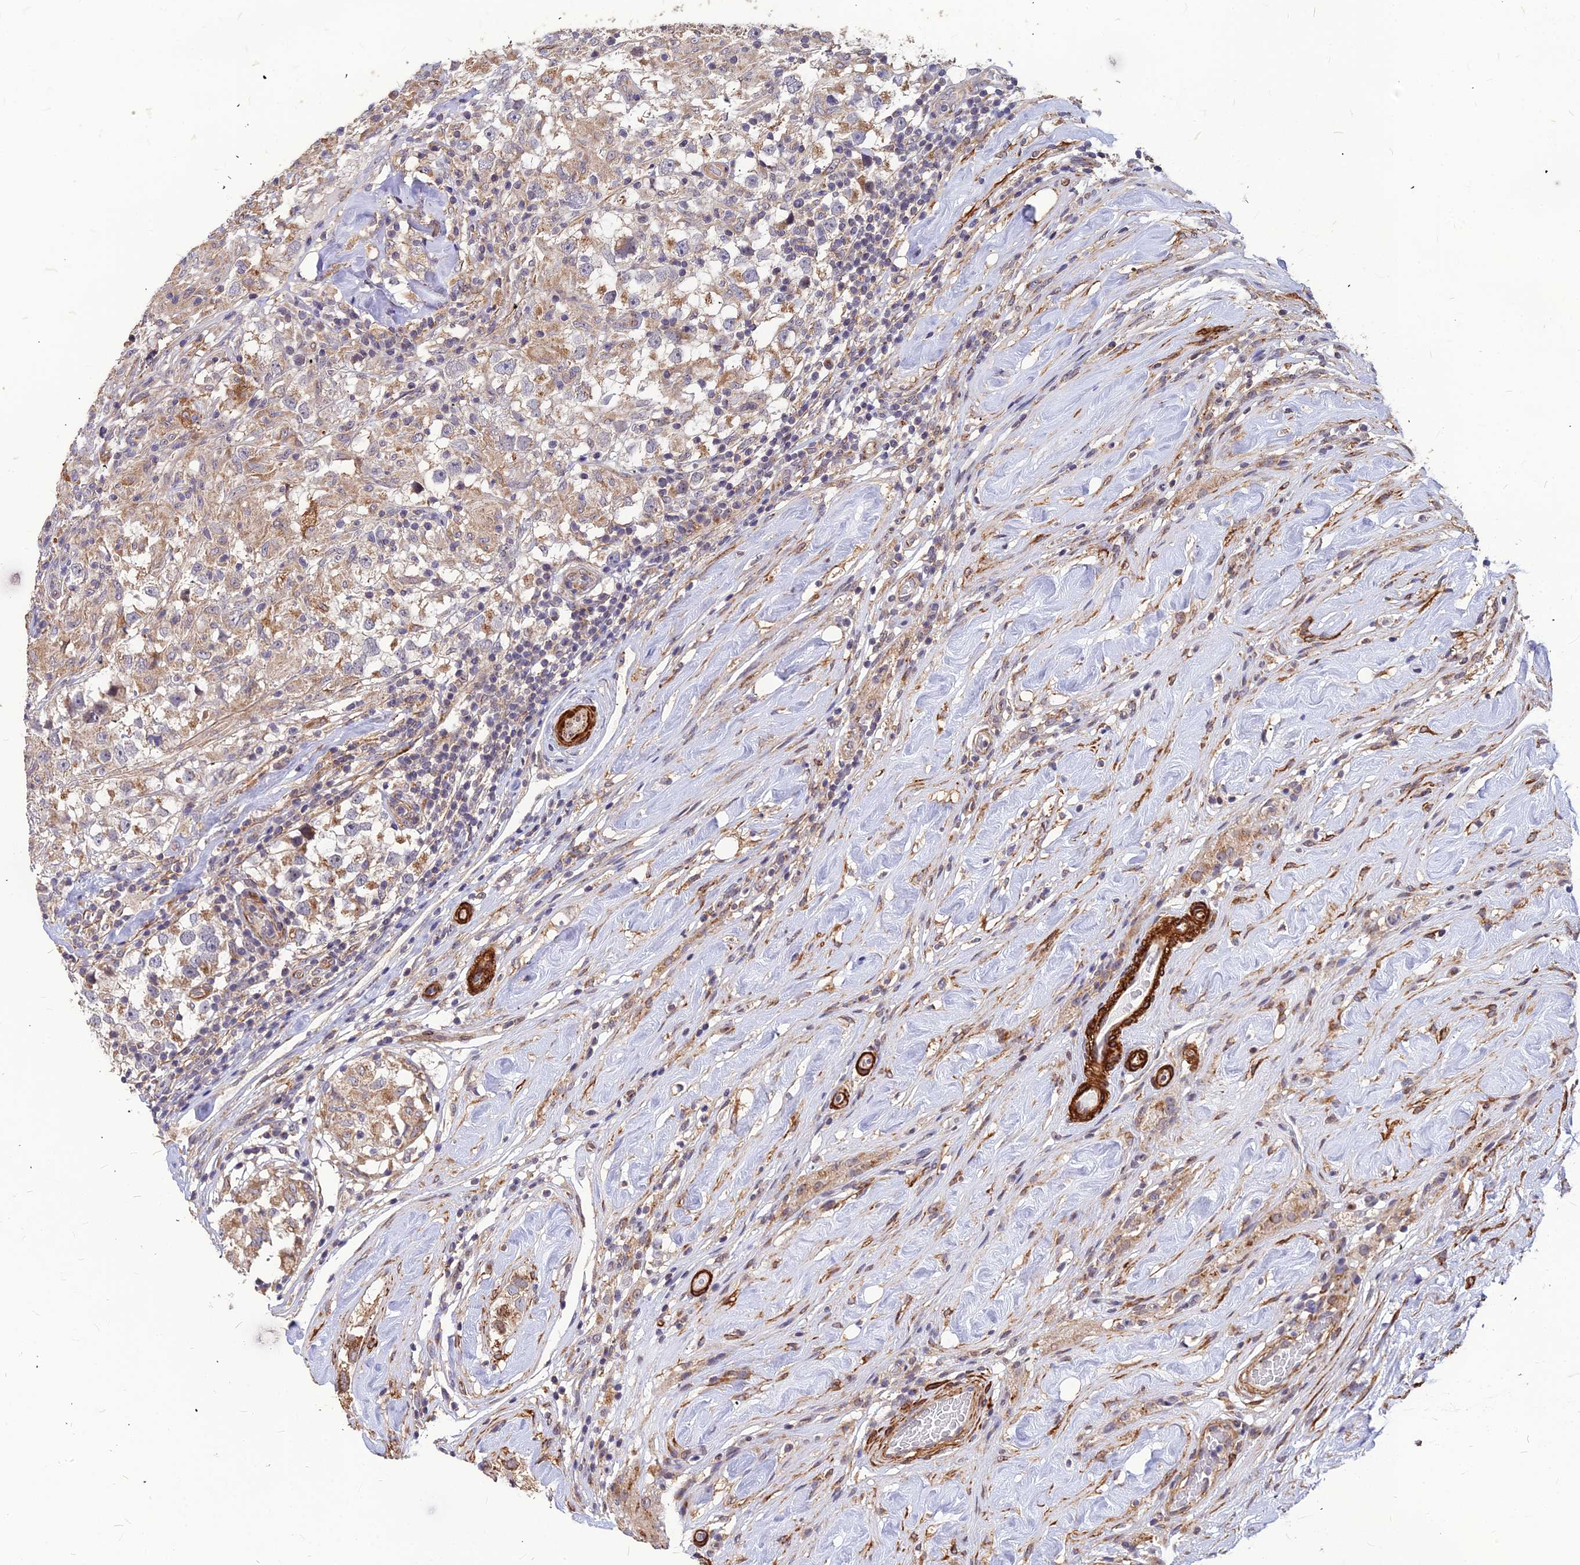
{"staining": {"intensity": "moderate", "quantity": "<25%", "location": "cytoplasmic/membranous"}, "tissue": "testis cancer", "cell_type": "Tumor cells", "image_type": "cancer", "snomed": [{"axis": "morphology", "description": "Seminoma, NOS"}, {"axis": "topography", "description": "Testis"}], "caption": "Immunohistochemical staining of testis cancer demonstrates low levels of moderate cytoplasmic/membranous protein expression in about <25% of tumor cells. (Stains: DAB (3,3'-diaminobenzidine) in brown, nuclei in blue, Microscopy: brightfield microscopy at high magnification).", "gene": "LEKR1", "patient": {"sex": "male", "age": 46}}